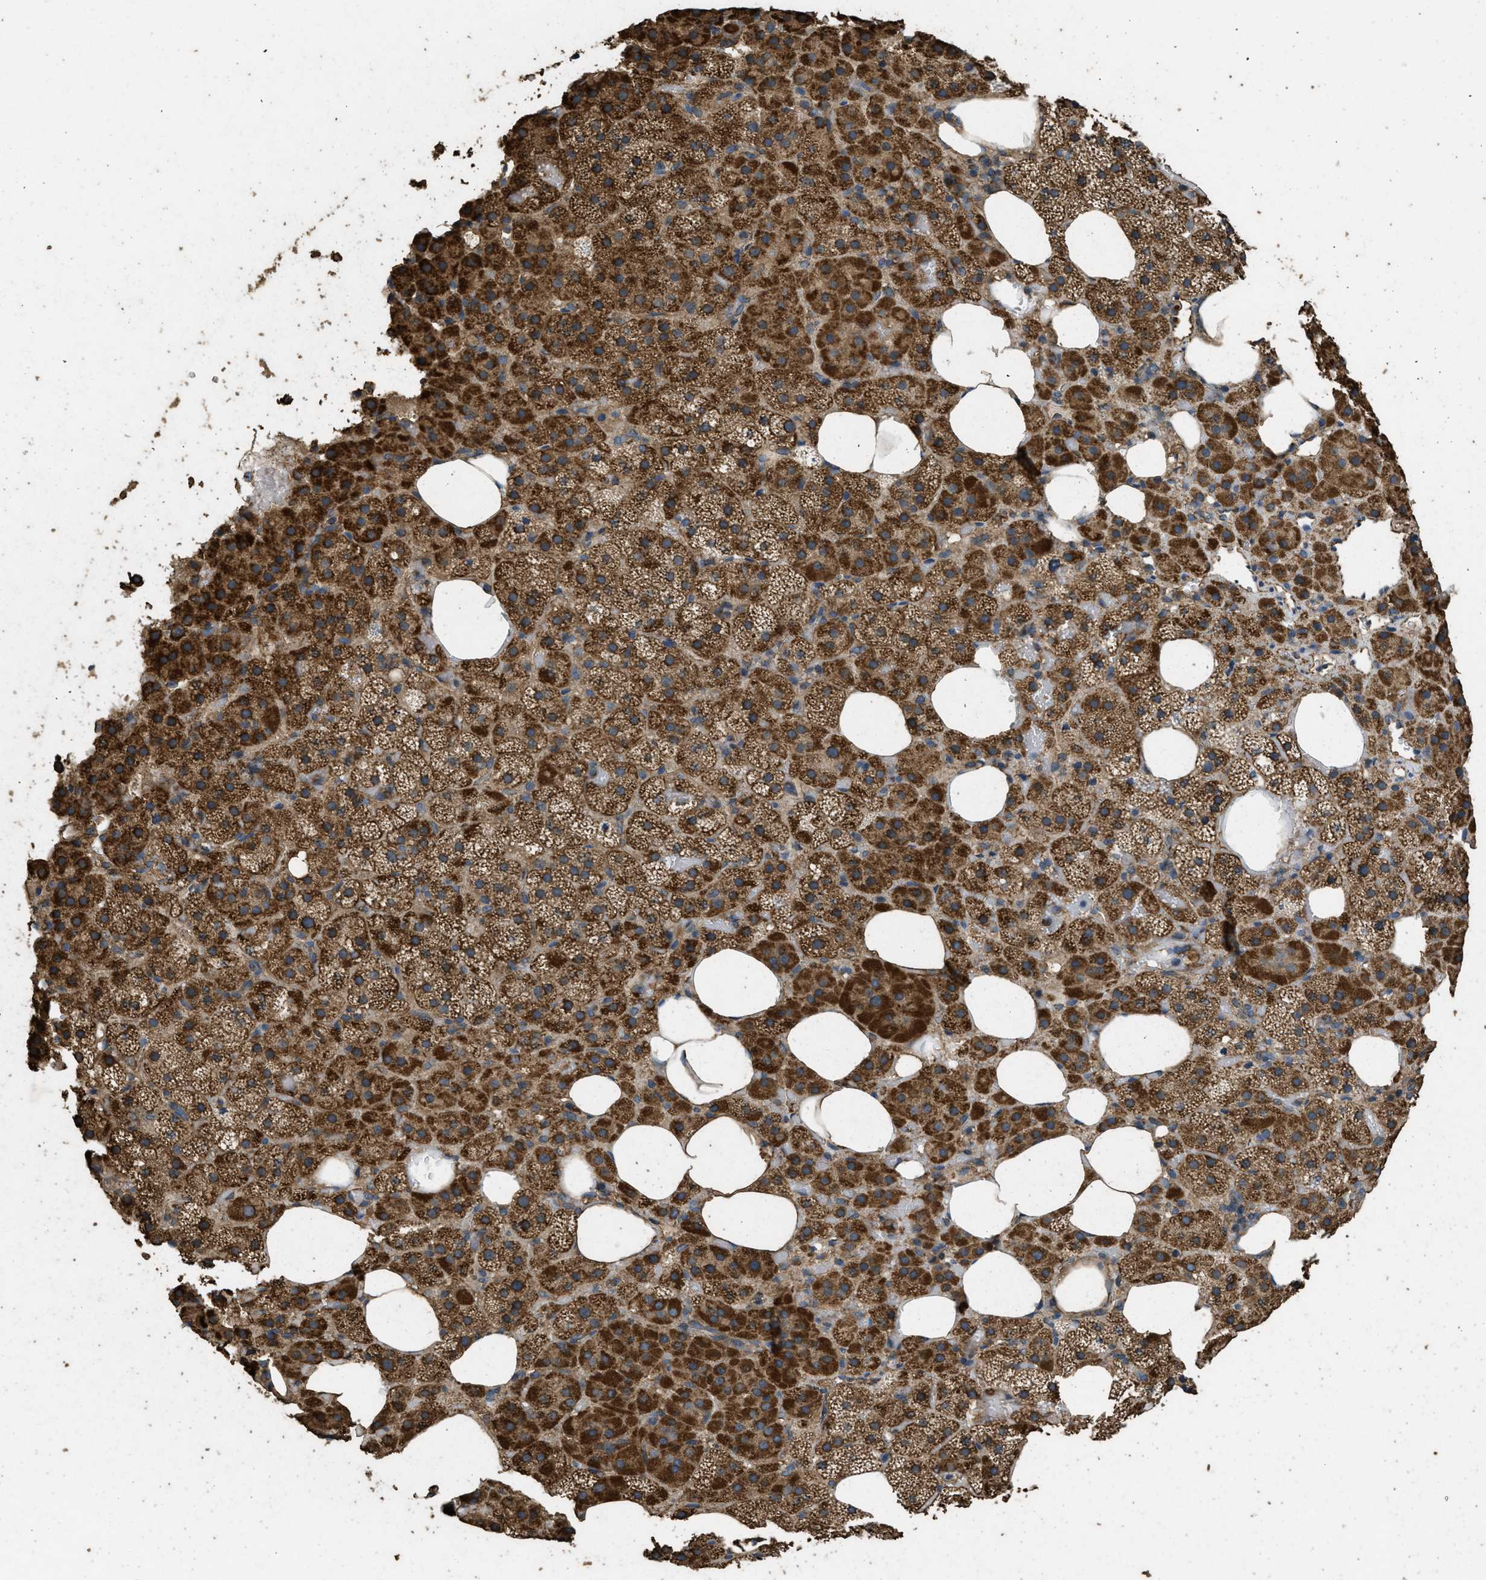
{"staining": {"intensity": "strong", "quantity": ">75%", "location": "cytoplasmic/membranous"}, "tissue": "adrenal gland", "cell_type": "Glandular cells", "image_type": "normal", "snomed": [{"axis": "morphology", "description": "Normal tissue, NOS"}, {"axis": "topography", "description": "Adrenal gland"}], "caption": "Immunohistochemical staining of benign adrenal gland shows strong cytoplasmic/membranous protein positivity in about >75% of glandular cells.", "gene": "CYRIA", "patient": {"sex": "female", "age": 59}}